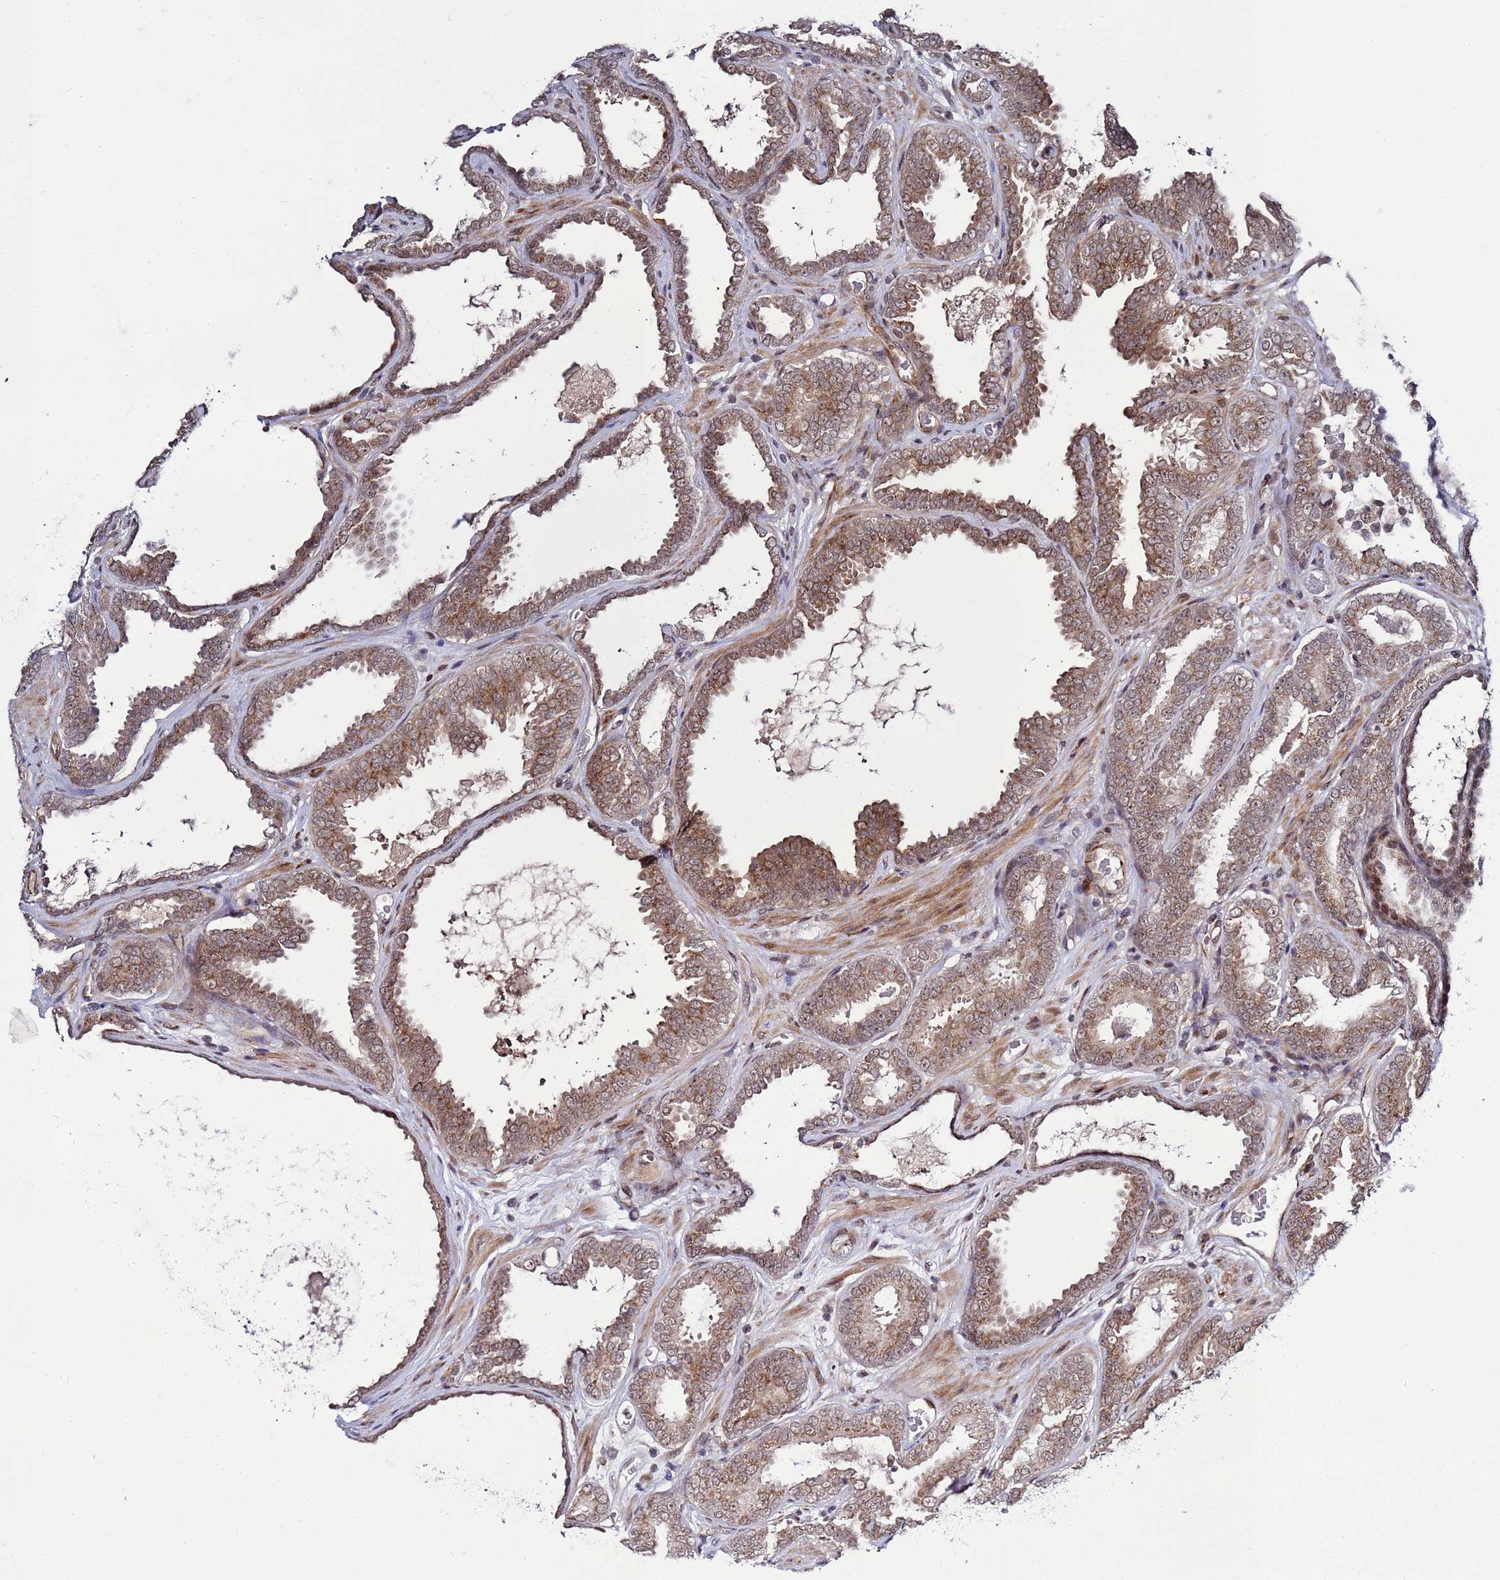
{"staining": {"intensity": "moderate", "quantity": "25%-75%", "location": "cytoplasmic/membranous"}, "tissue": "prostate cancer", "cell_type": "Tumor cells", "image_type": "cancer", "snomed": [{"axis": "morphology", "description": "Adenocarcinoma, High grade"}, {"axis": "topography", "description": "Prostate"}], "caption": "Moderate cytoplasmic/membranous positivity for a protein is identified in about 25%-75% of tumor cells of prostate high-grade adenocarcinoma using immunohistochemistry (IHC).", "gene": "POLR2D", "patient": {"sex": "male", "age": 72}}